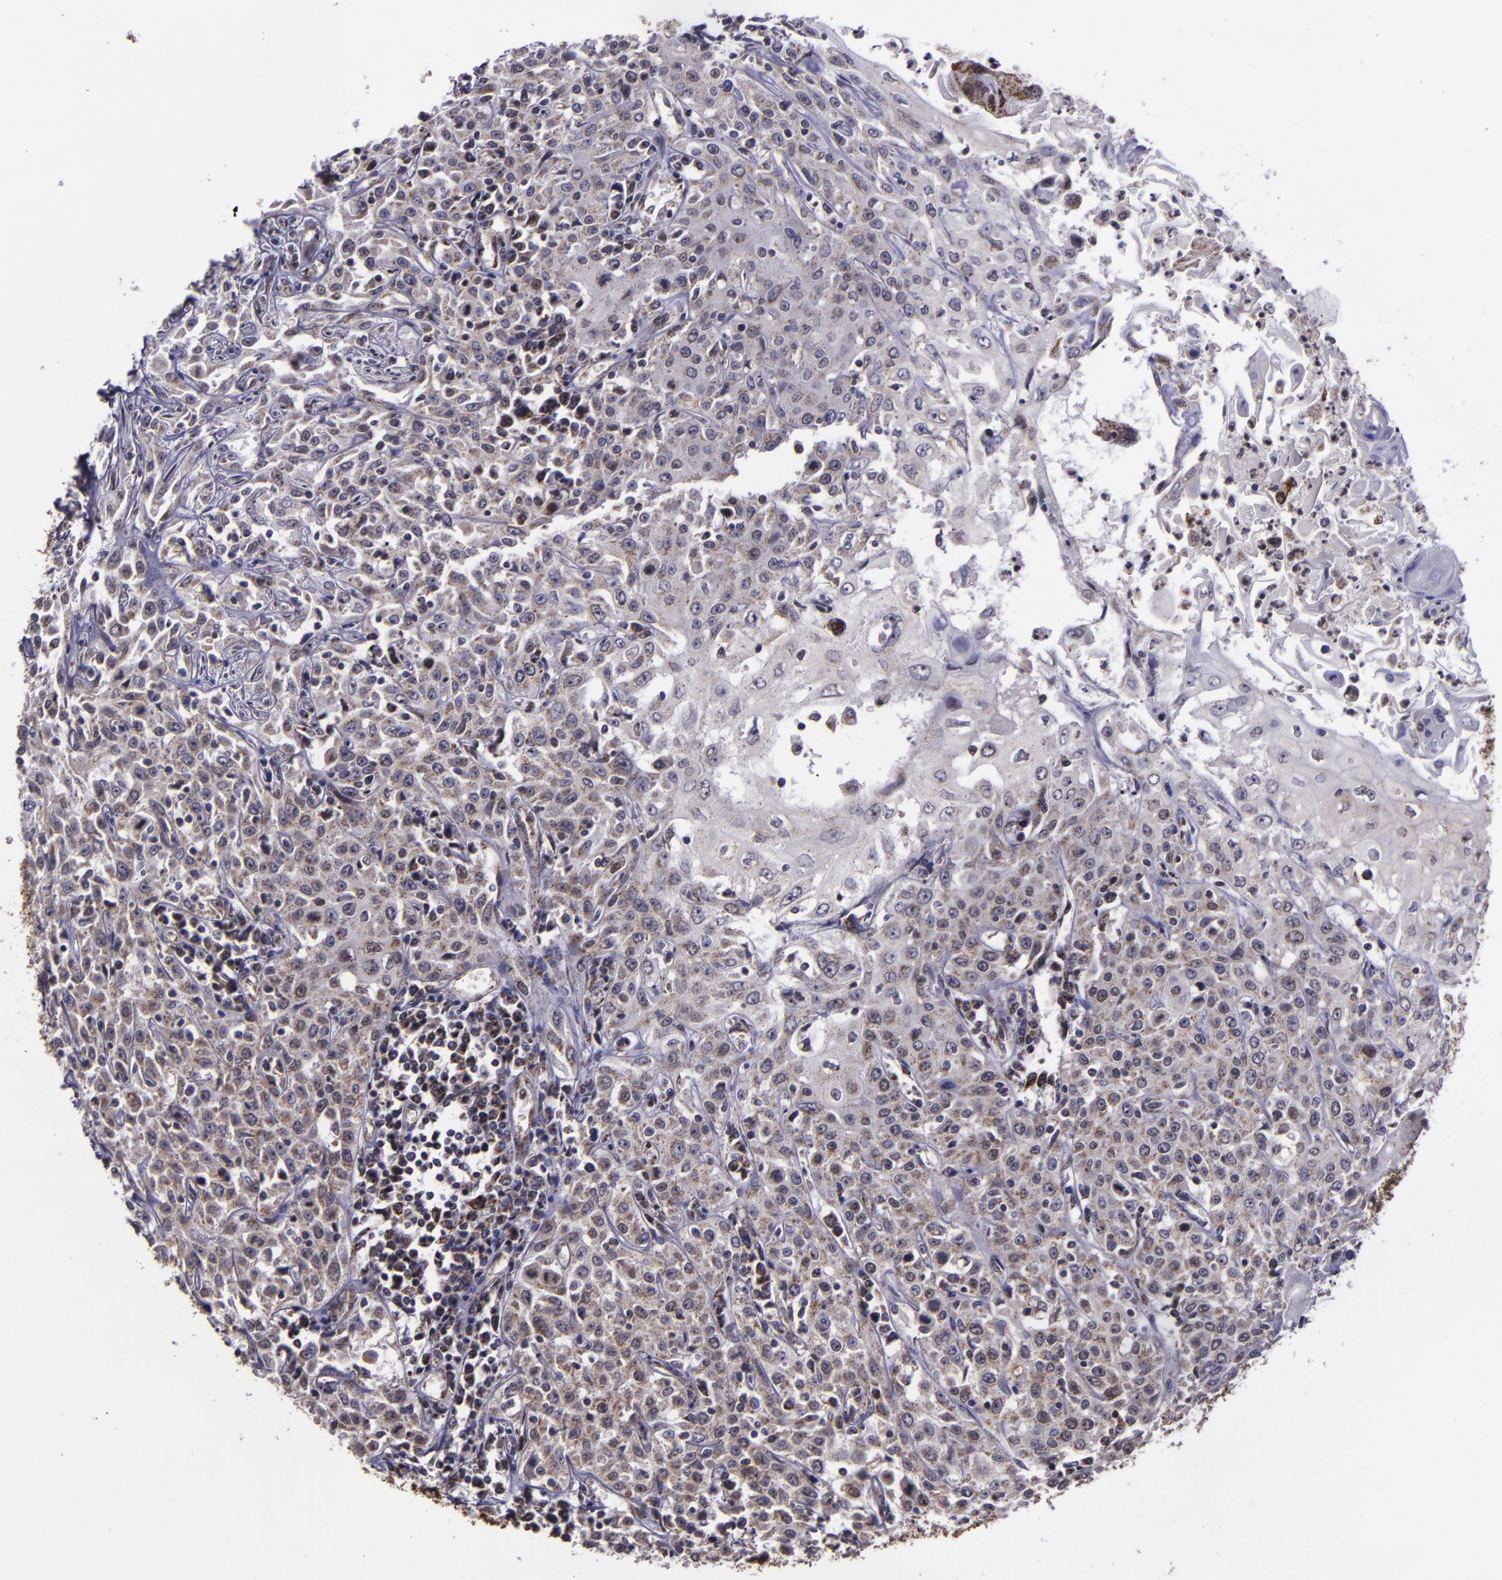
{"staining": {"intensity": "weak", "quantity": "25%-75%", "location": "cytoplasmic/membranous"}, "tissue": "head and neck cancer", "cell_type": "Tumor cells", "image_type": "cancer", "snomed": [{"axis": "morphology", "description": "Squamous cell carcinoma, NOS"}, {"axis": "topography", "description": "Oral tissue"}, {"axis": "topography", "description": "Head-Neck"}], "caption": "Weak cytoplasmic/membranous expression is present in approximately 25%-75% of tumor cells in head and neck cancer.", "gene": "LONP1", "patient": {"sex": "female", "age": 76}}